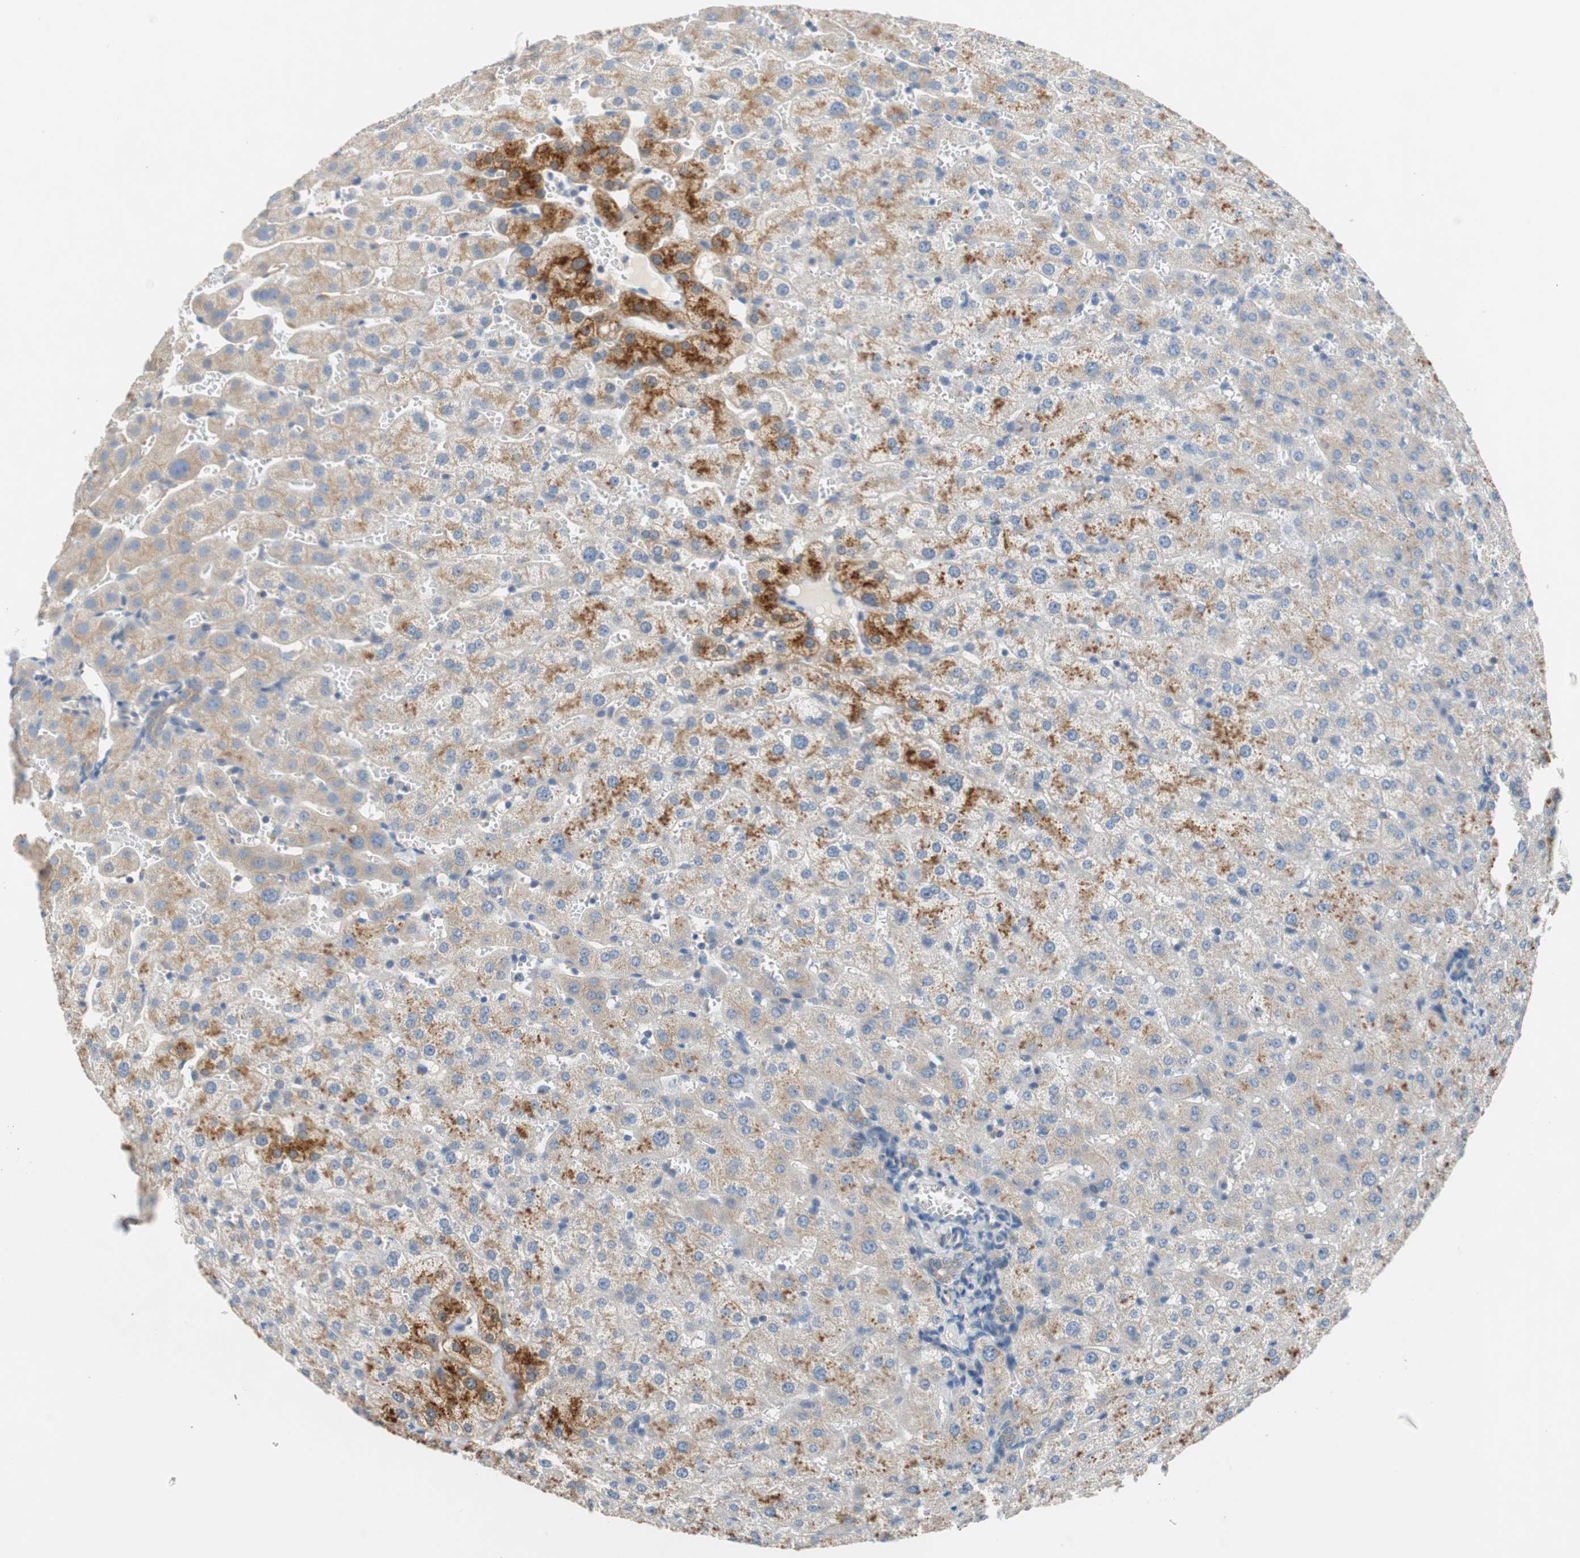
{"staining": {"intensity": "weak", "quantity": ">75%", "location": "cytoplasmic/membranous"}, "tissue": "liver", "cell_type": "Cholangiocytes", "image_type": "normal", "snomed": [{"axis": "morphology", "description": "Normal tissue, NOS"}, {"axis": "morphology", "description": "Fibrosis, NOS"}, {"axis": "topography", "description": "Liver"}], "caption": "DAB immunohistochemical staining of unremarkable human liver shows weak cytoplasmic/membranous protein positivity in approximately >75% of cholangiocytes.", "gene": "GLUL", "patient": {"sex": "female", "age": 29}}